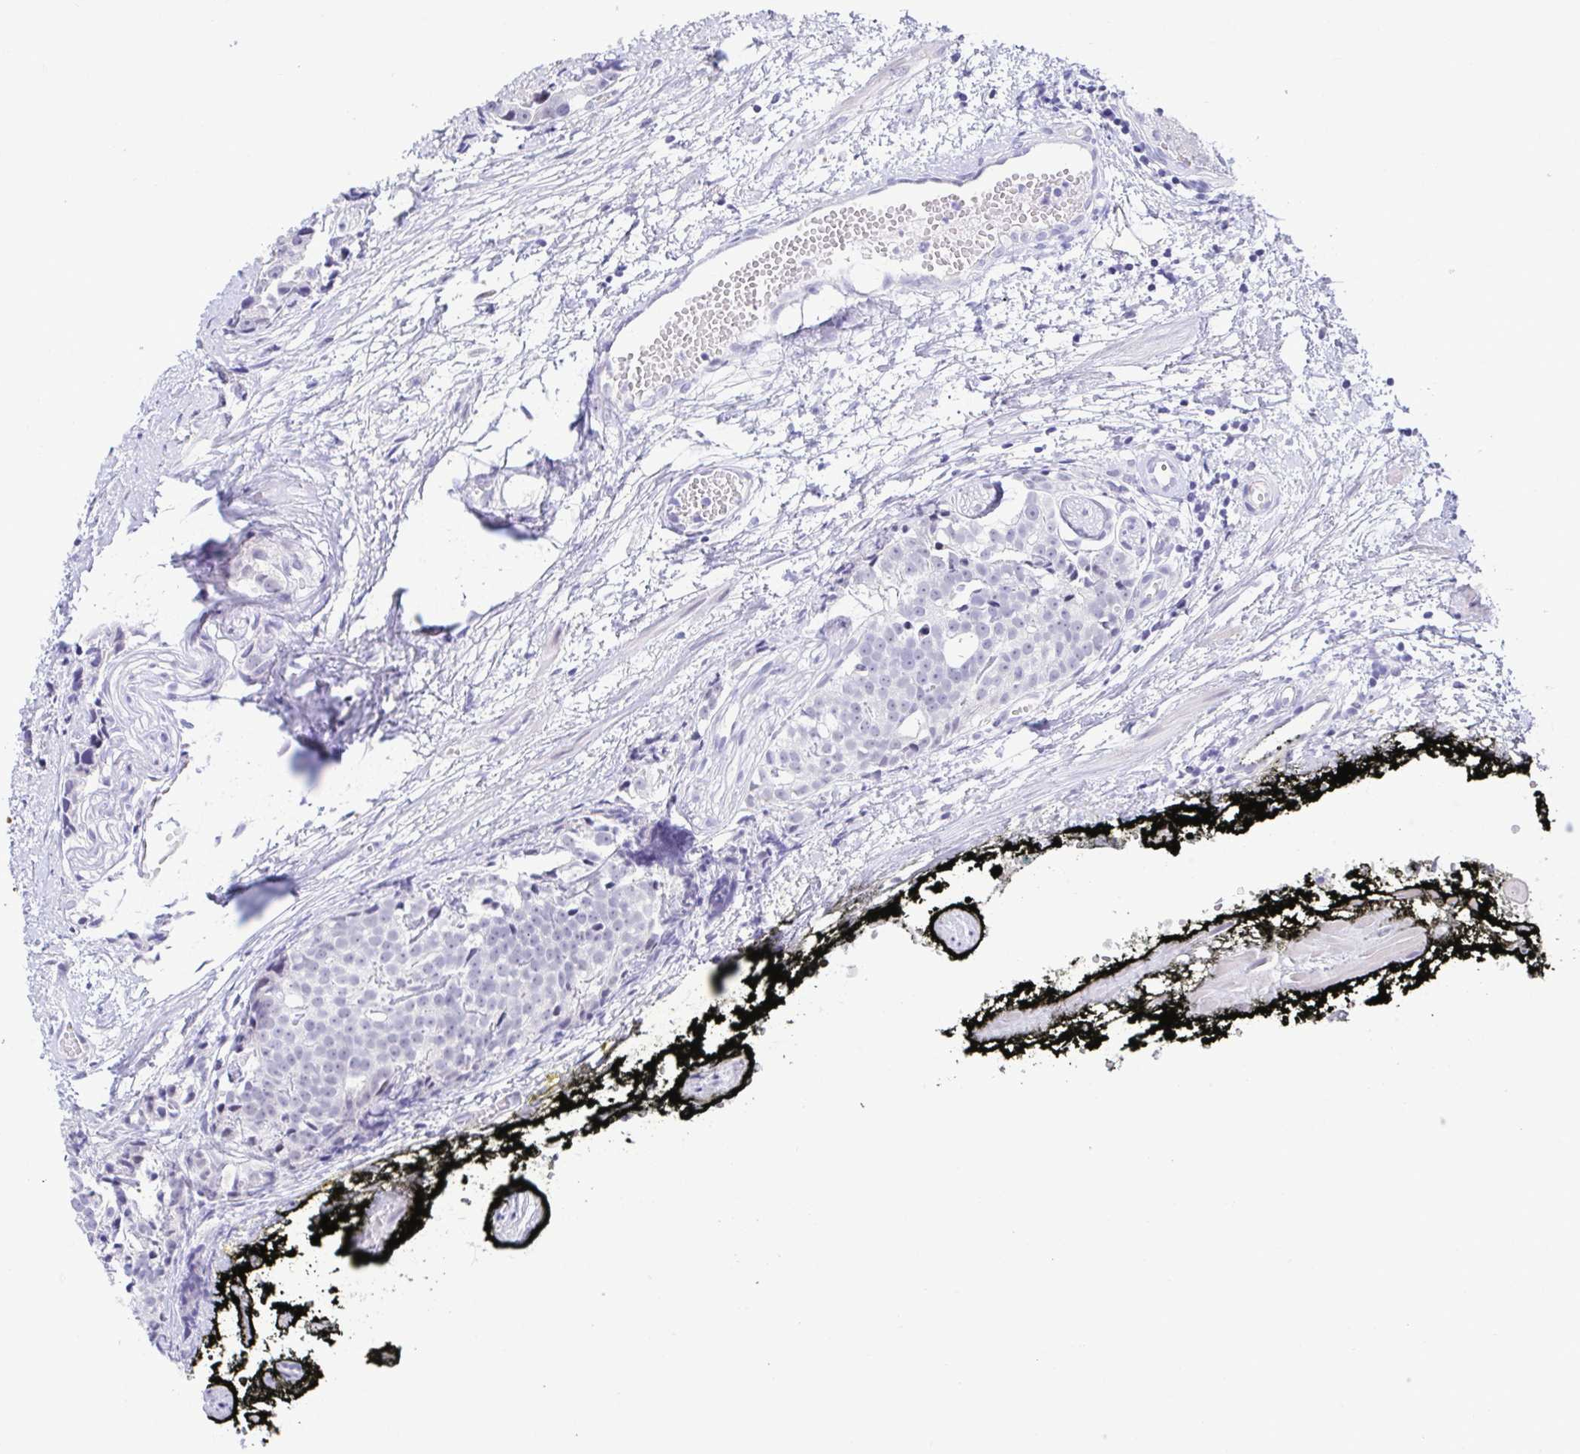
{"staining": {"intensity": "negative", "quantity": "none", "location": "none"}, "tissue": "prostate cancer", "cell_type": "Tumor cells", "image_type": "cancer", "snomed": [{"axis": "morphology", "description": "Adenocarcinoma, High grade"}, {"axis": "topography", "description": "Prostate"}], "caption": "High power microscopy histopathology image of an immunohistochemistry (IHC) image of prostate adenocarcinoma (high-grade), revealing no significant staining in tumor cells. The staining was performed using DAB (3,3'-diaminobenzidine) to visualize the protein expression in brown, while the nuclei were stained in blue with hematoxylin (Magnification: 20x).", "gene": "PERM1", "patient": {"sex": "male", "age": 71}}